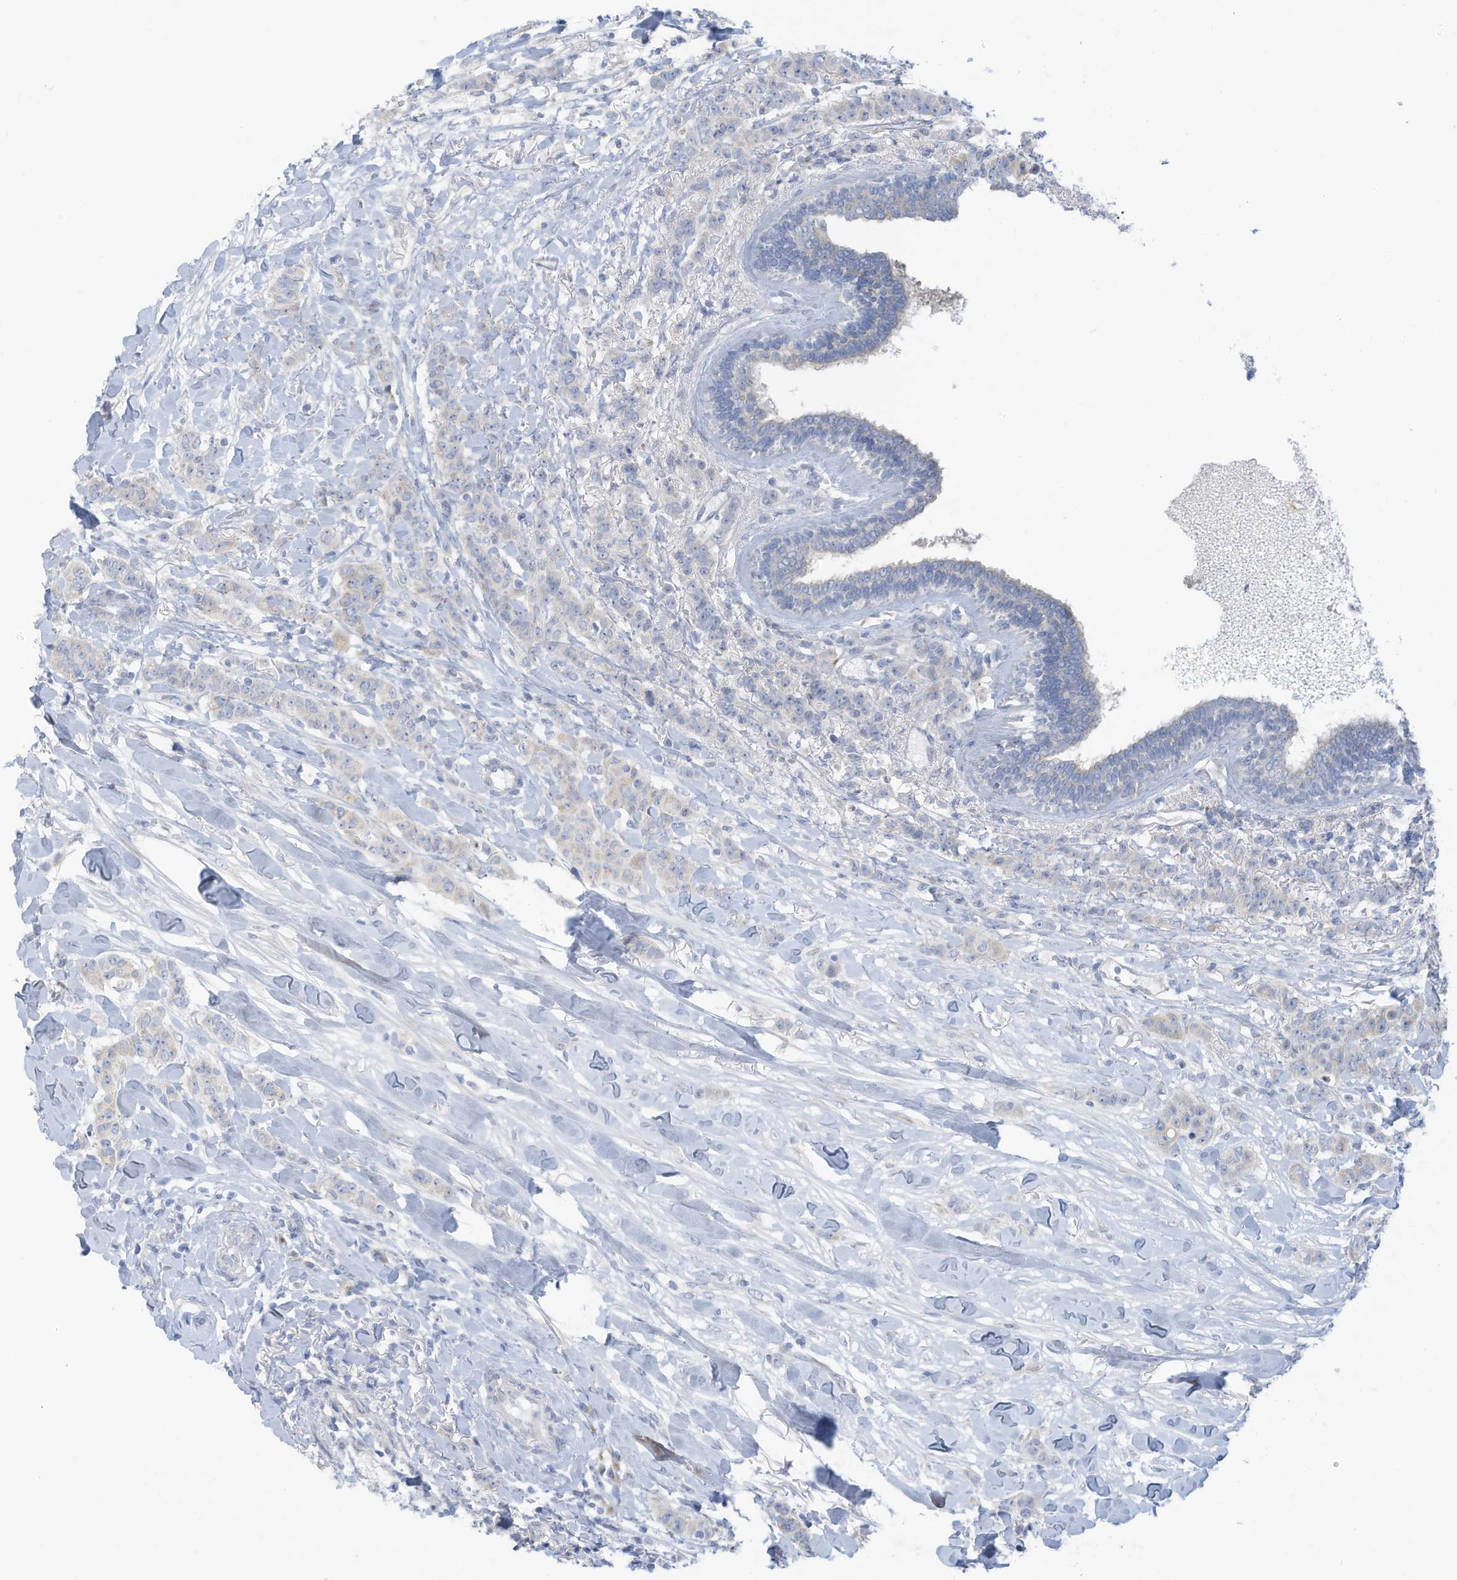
{"staining": {"intensity": "negative", "quantity": "none", "location": "none"}, "tissue": "breast cancer", "cell_type": "Tumor cells", "image_type": "cancer", "snomed": [{"axis": "morphology", "description": "Duct carcinoma"}, {"axis": "topography", "description": "Breast"}], "caption": "A micrograph of human invasive ductal carcinoma (breast) is negative for staining in tumor cells. The staining was performed using DAB (3,3'-diaminobenzidine) to visualize the protein expression in brown, while the nuclei were stained in blue with hematoxylin (Magnification: 20x).", "gene": "TRMT2B", "patient": {"sex": "female", "age": 40}}